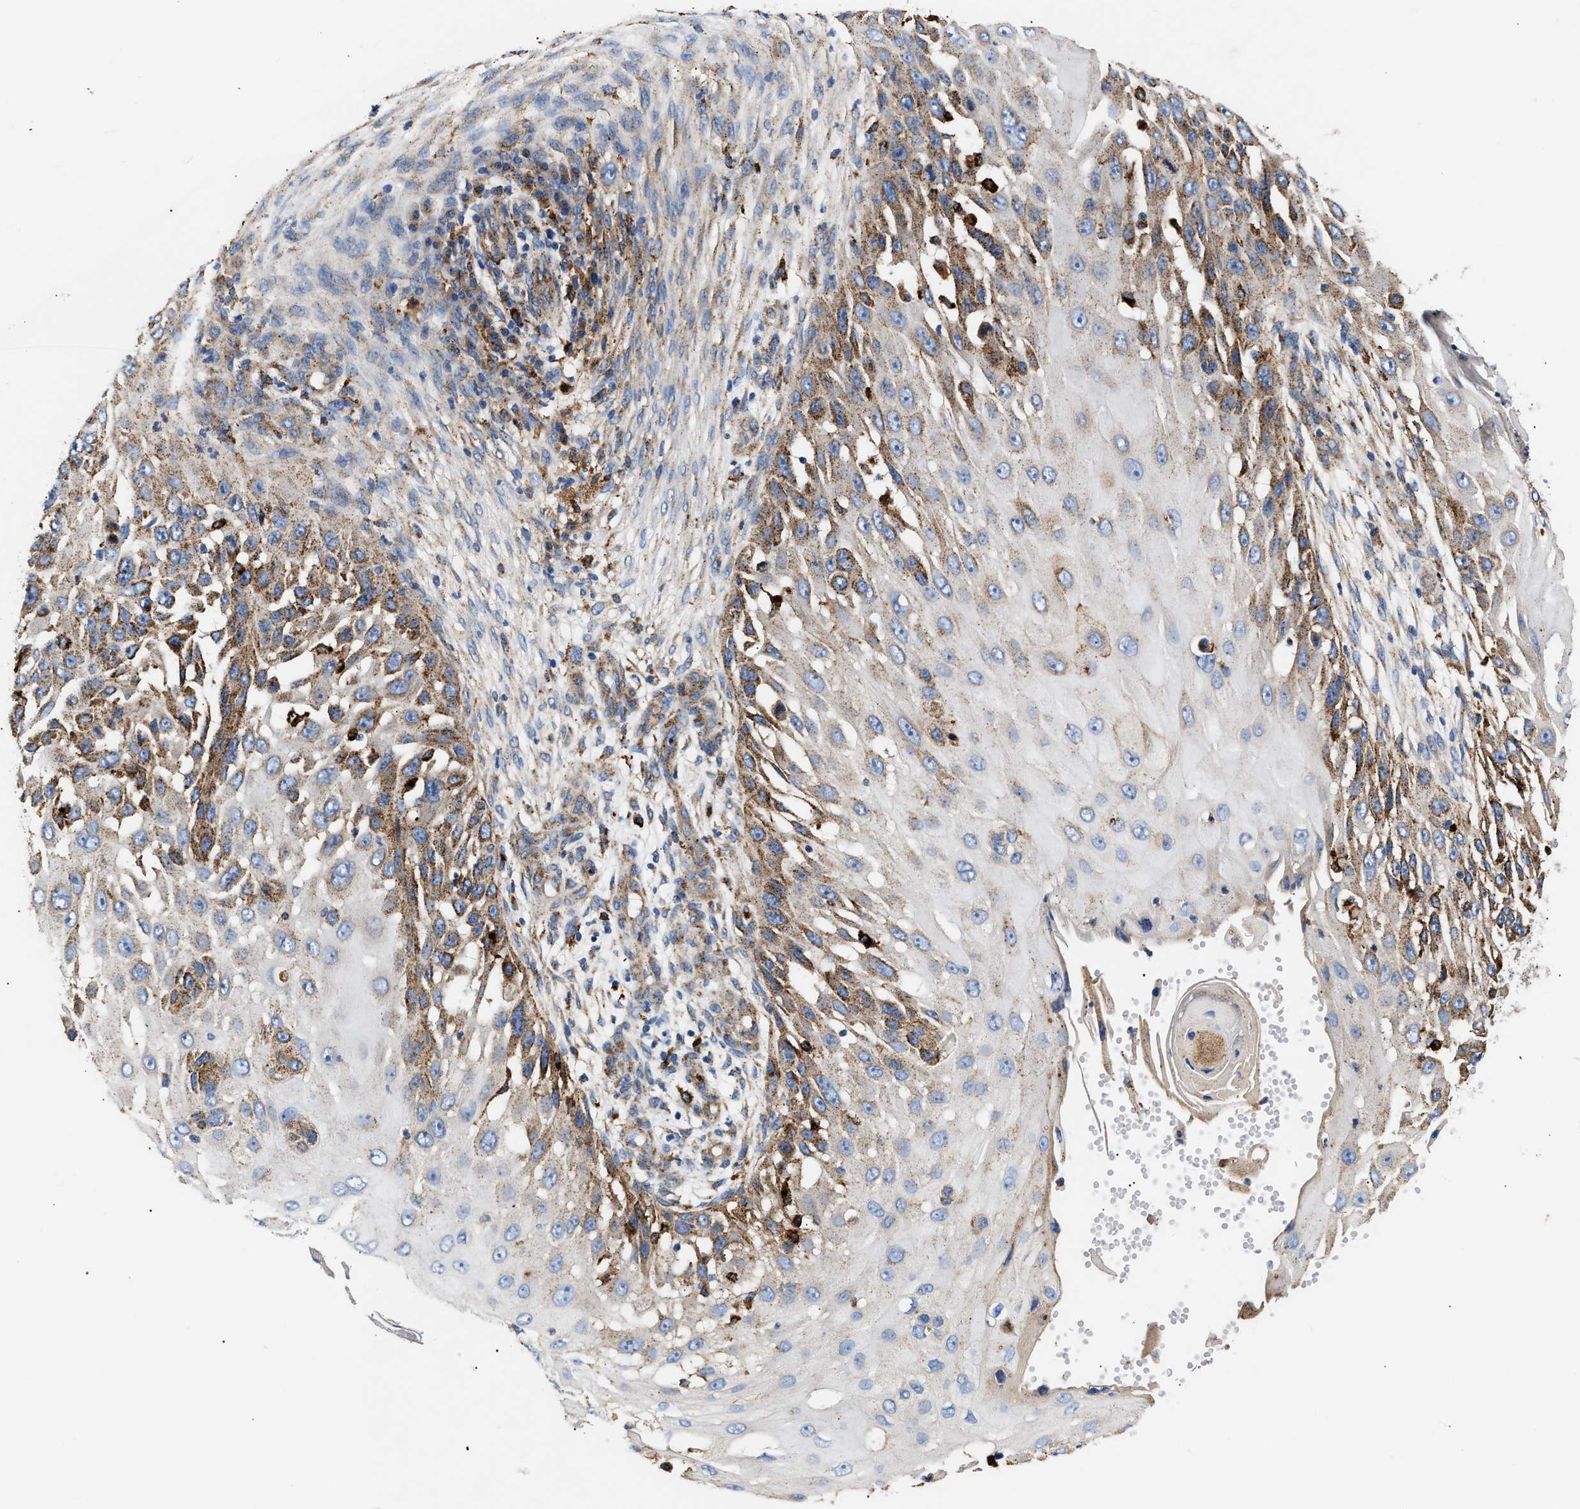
{"staining": {"intensity": "moderate", "quantity": "25%-75%", "location": "cytoplasmic/membranous"}, "tissue": "skin cancer", "cell_type": "Tumor cells", "image_type": "cancer", "snomed": [{"axis": "morphology", "description": "Squamous cell carcinoma, NOS"}, {"axis": "topography", "description": "Skin"}], "caption": "A micrograph of human skin squamous cell carcinoma stained for a protein displays moderate cytoplasmic/membranous brown staining in tumor cells.", "gene": "CCDC146", "patient": {"sex": "female", "age": 44}}